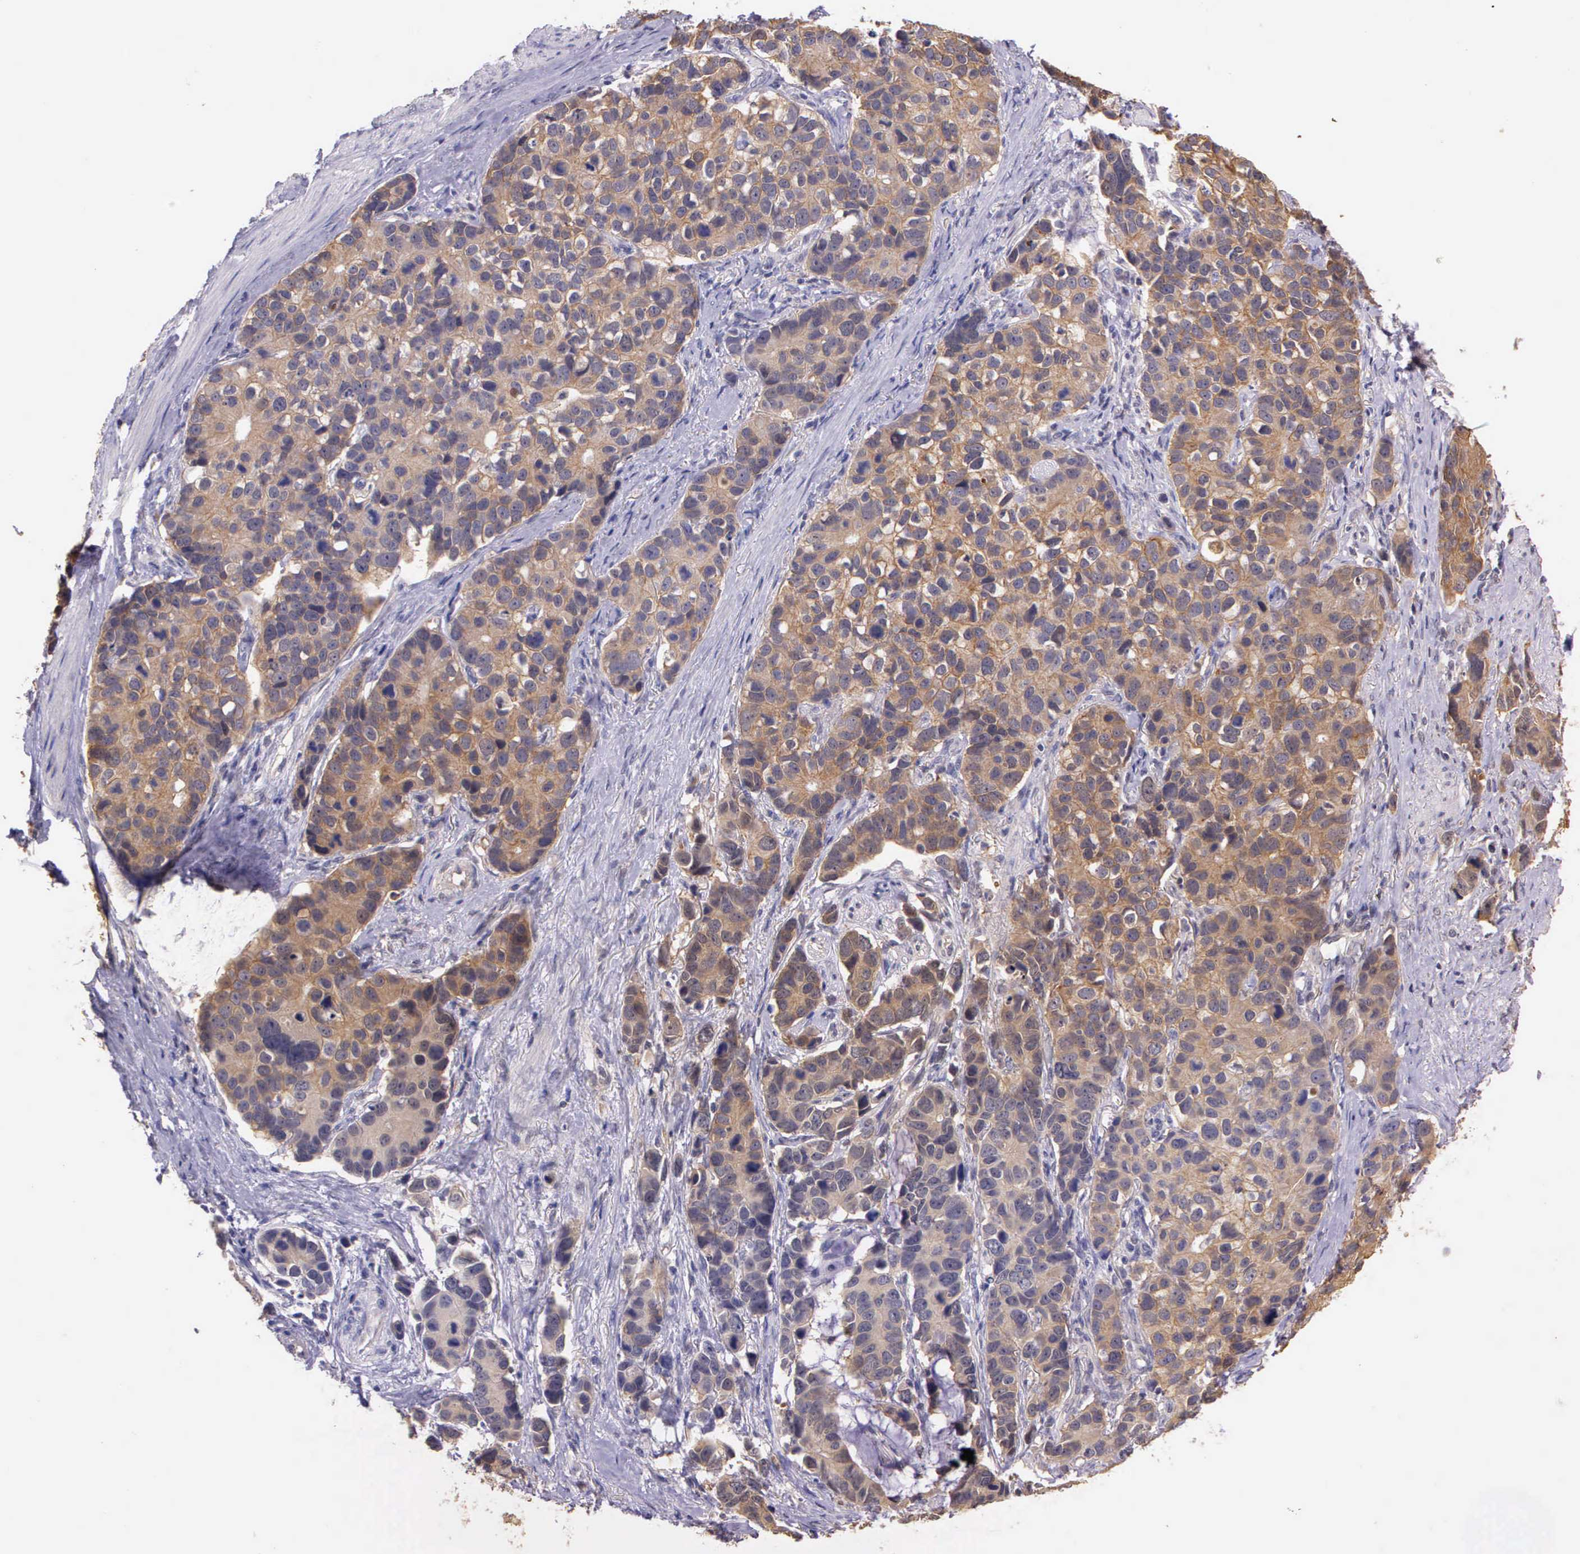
{"staining": {"intensity": "weak", "quantity": ">75%", "location": "cytoplasmic/membranous"}, "tissue": "stomach cancer", "cell_type": "Tumor cells", "image_type": "cancer", "snomed": [{"axis": "morphology", "description": "Adenocarcinoma, NOS"}, {"axis": "topography", "description": "Stomach, upper"}], "caption": "IHC micrograph of adenocarcinoma (stomach) stained for a protein (brown), which shows low levels of weak cytoplasmic/membranous staining in about >75% of tumor cells.", "gene": "IGBP1", "patient": {"sex": "male", "age": 71}}